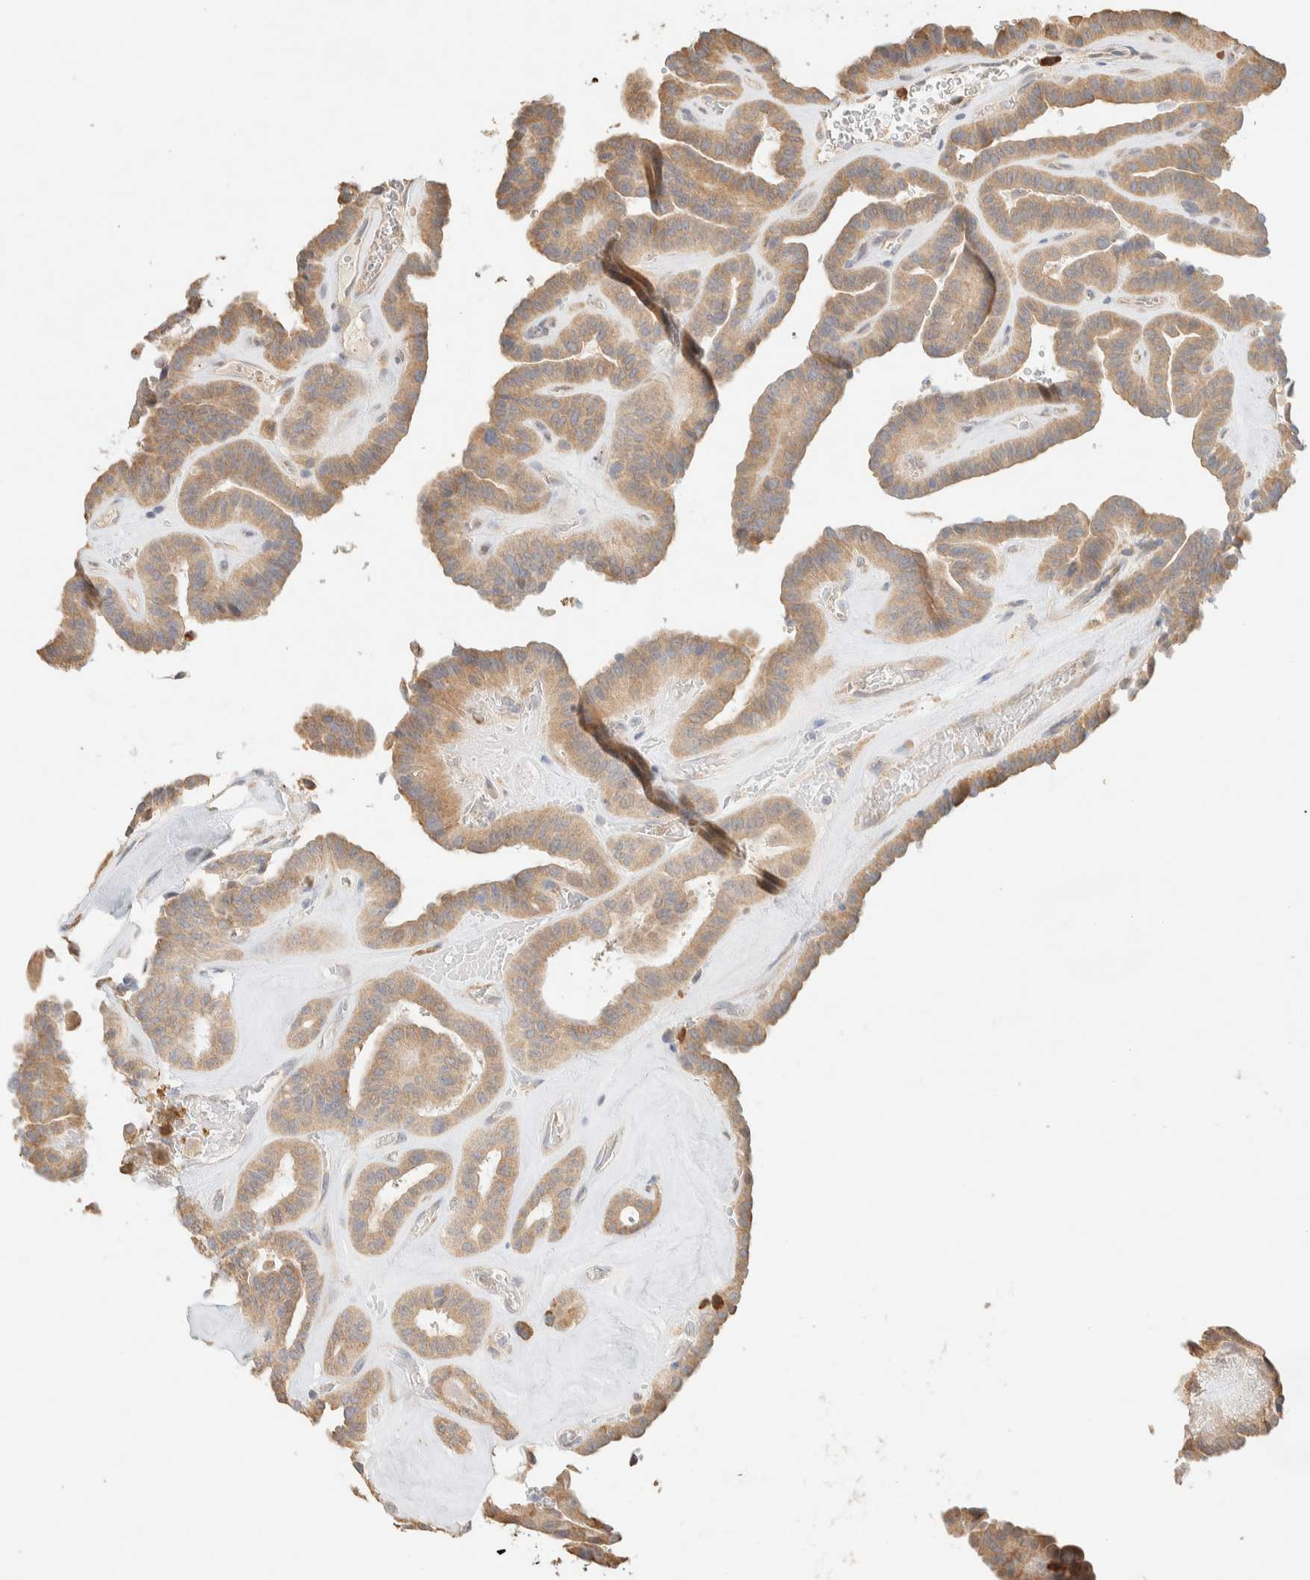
{"staining": {"intensity": "moderate", "quantity": ">75%", "location": "cytoplasmic/membranous"}, "tissue": "thyroid cancer", "cell_type": "Tumor cells", "image_type": "cancer", "snomed": [{"axis": "morphology", "description": "Papillary adenocarcinoma, NOS"}, {"axis": "topography", "description": "Thyroid gland"}], "caption": "High-magnification brightfield microscopy of thyroid cancer stained with DAB (brown) and counterstained with hematoxylin (blue). tumor cells exhibit moderate cytoplasmic/membranous staining is seen in approximately>75% of cells.", "gene": "TTC3", "patient": {"sex": "male", "age": 77}}